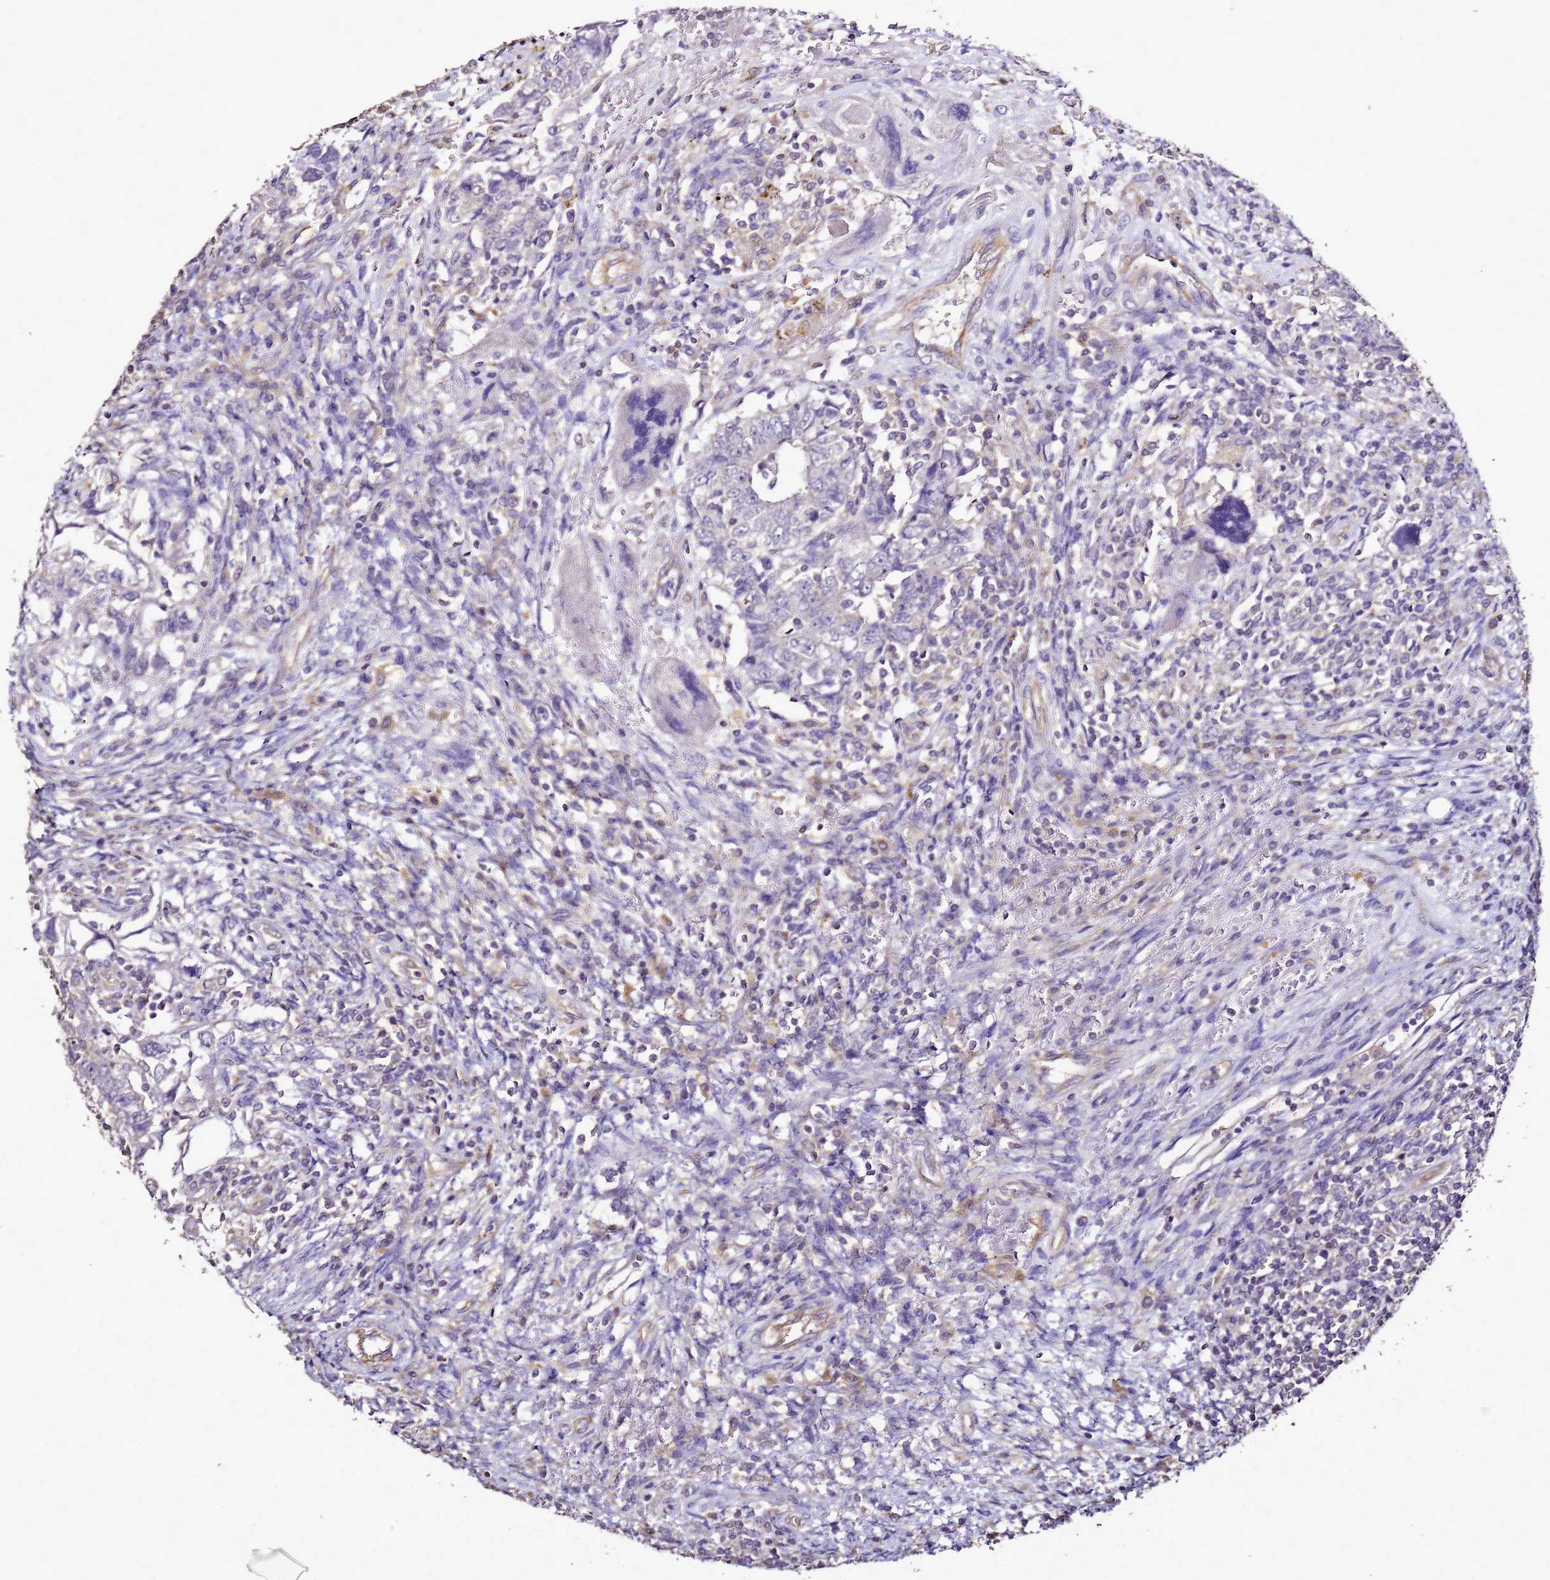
{"staining": {"intensity": "negative", "quantity": "none", "location": "none"}, "tissue": "testis cancer", "cell_type": "Tumor cells", "image_type": "cancer", "snomed": [{"axis": "morphology", "description": "Carcinoma, Embryonal, NOS"}, {"axis": "topography", "description": "Testis"}], "caption": "Tumor cells show no significant protein positivity in testis cancer.", "gene": "ENOPH1", "patient": {"sex": "male", "age": 26}}